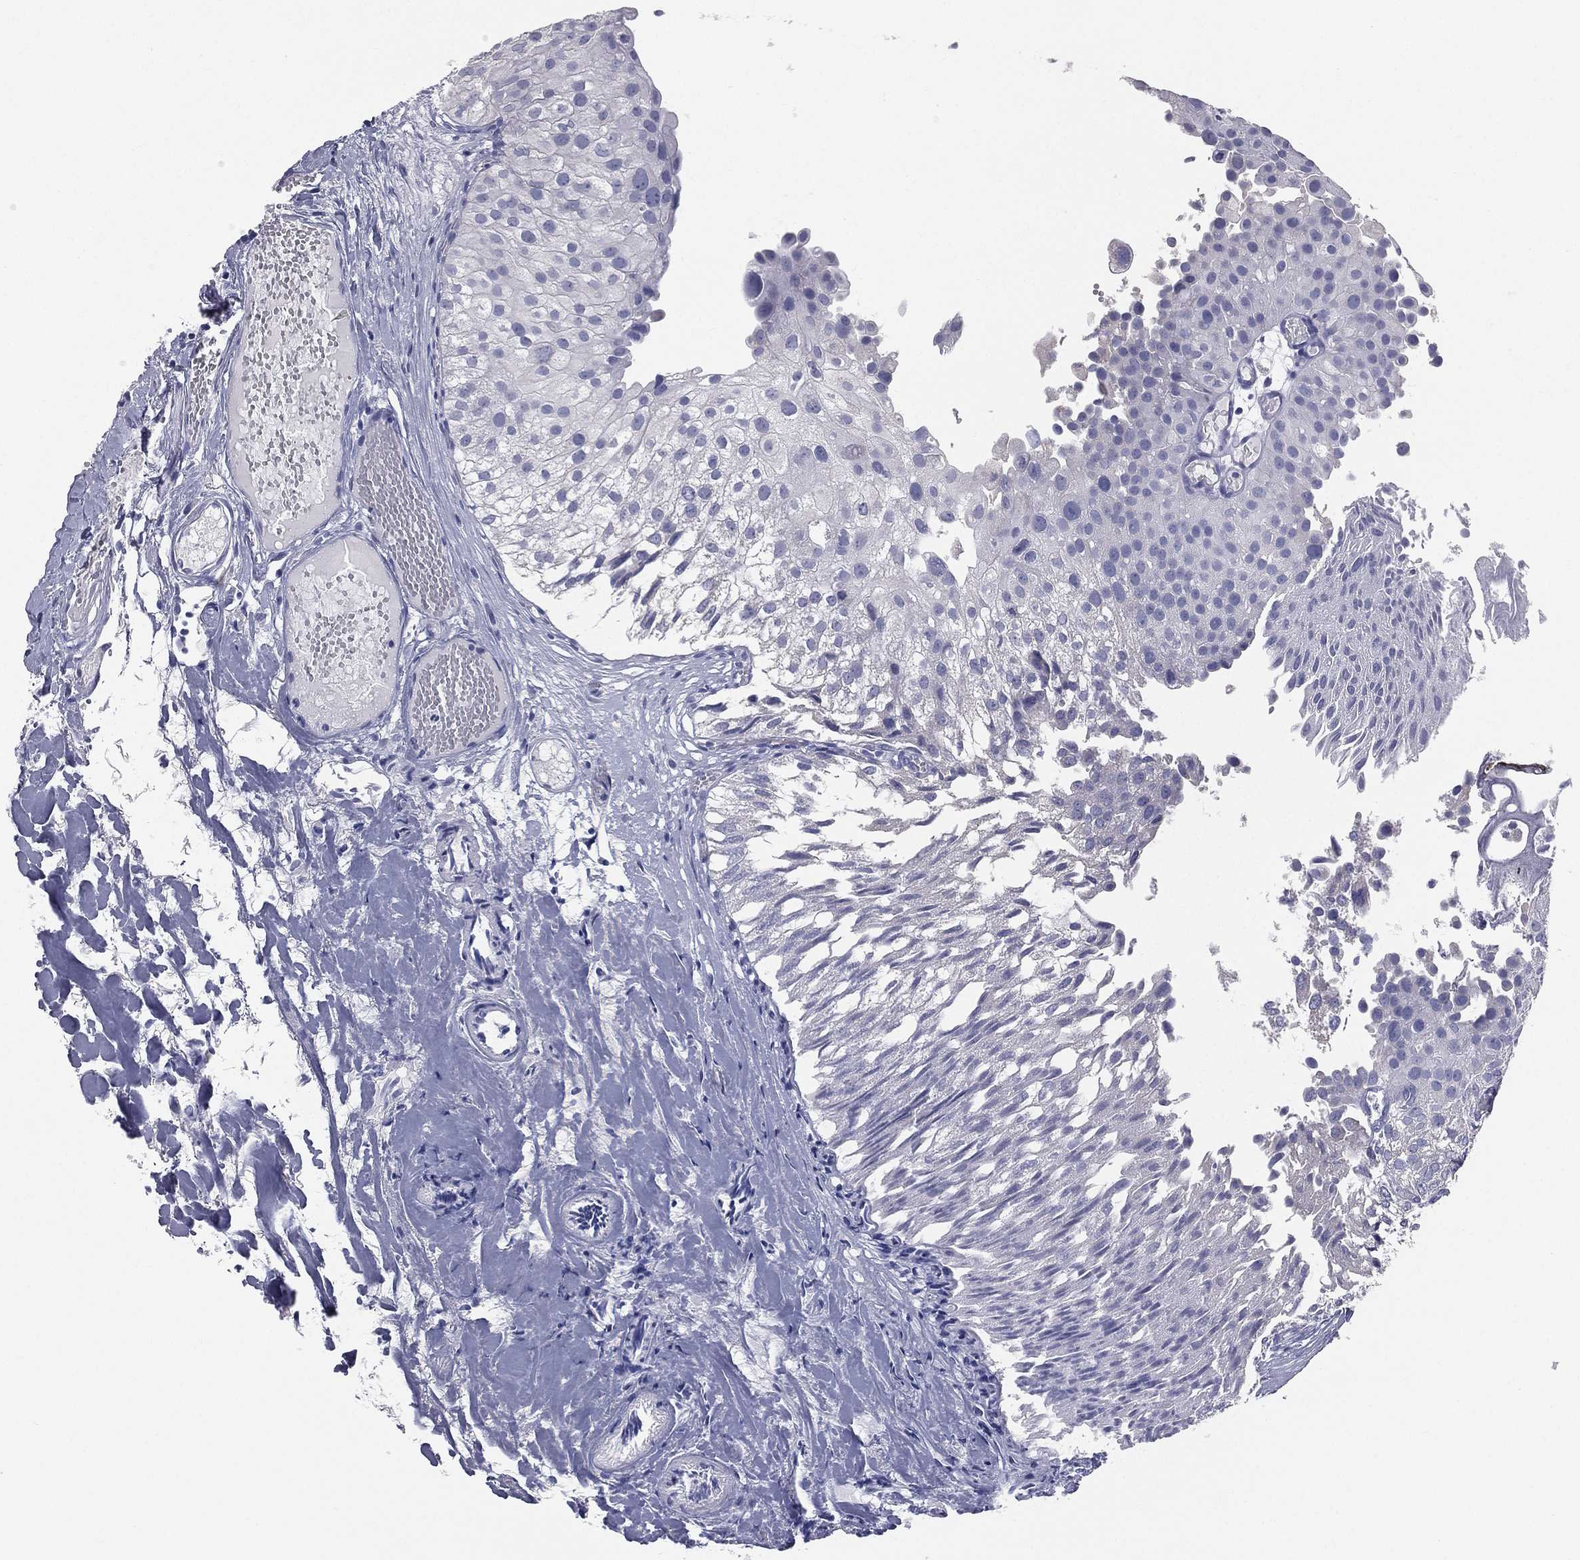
{"staining": {"intensity": "negative", "quantity": "none", "location": "none"}, "tissue": "urothelial cancer", "cell_type": "Tumor cells", "image_type": "cancer", "snomed": [{"axis": "morphology", "description": "Urothelial carcinoma, Low grade"}, {"axis": "topography", "description": "Urinary bladder"}], "caption": "Low-grade urothelial carcinoma stained for a protein using immunohistochemistry (IHC) shows no staining tumor cells.", "gene": "STK31", "patient": {"sex": "female", "age": 78}}